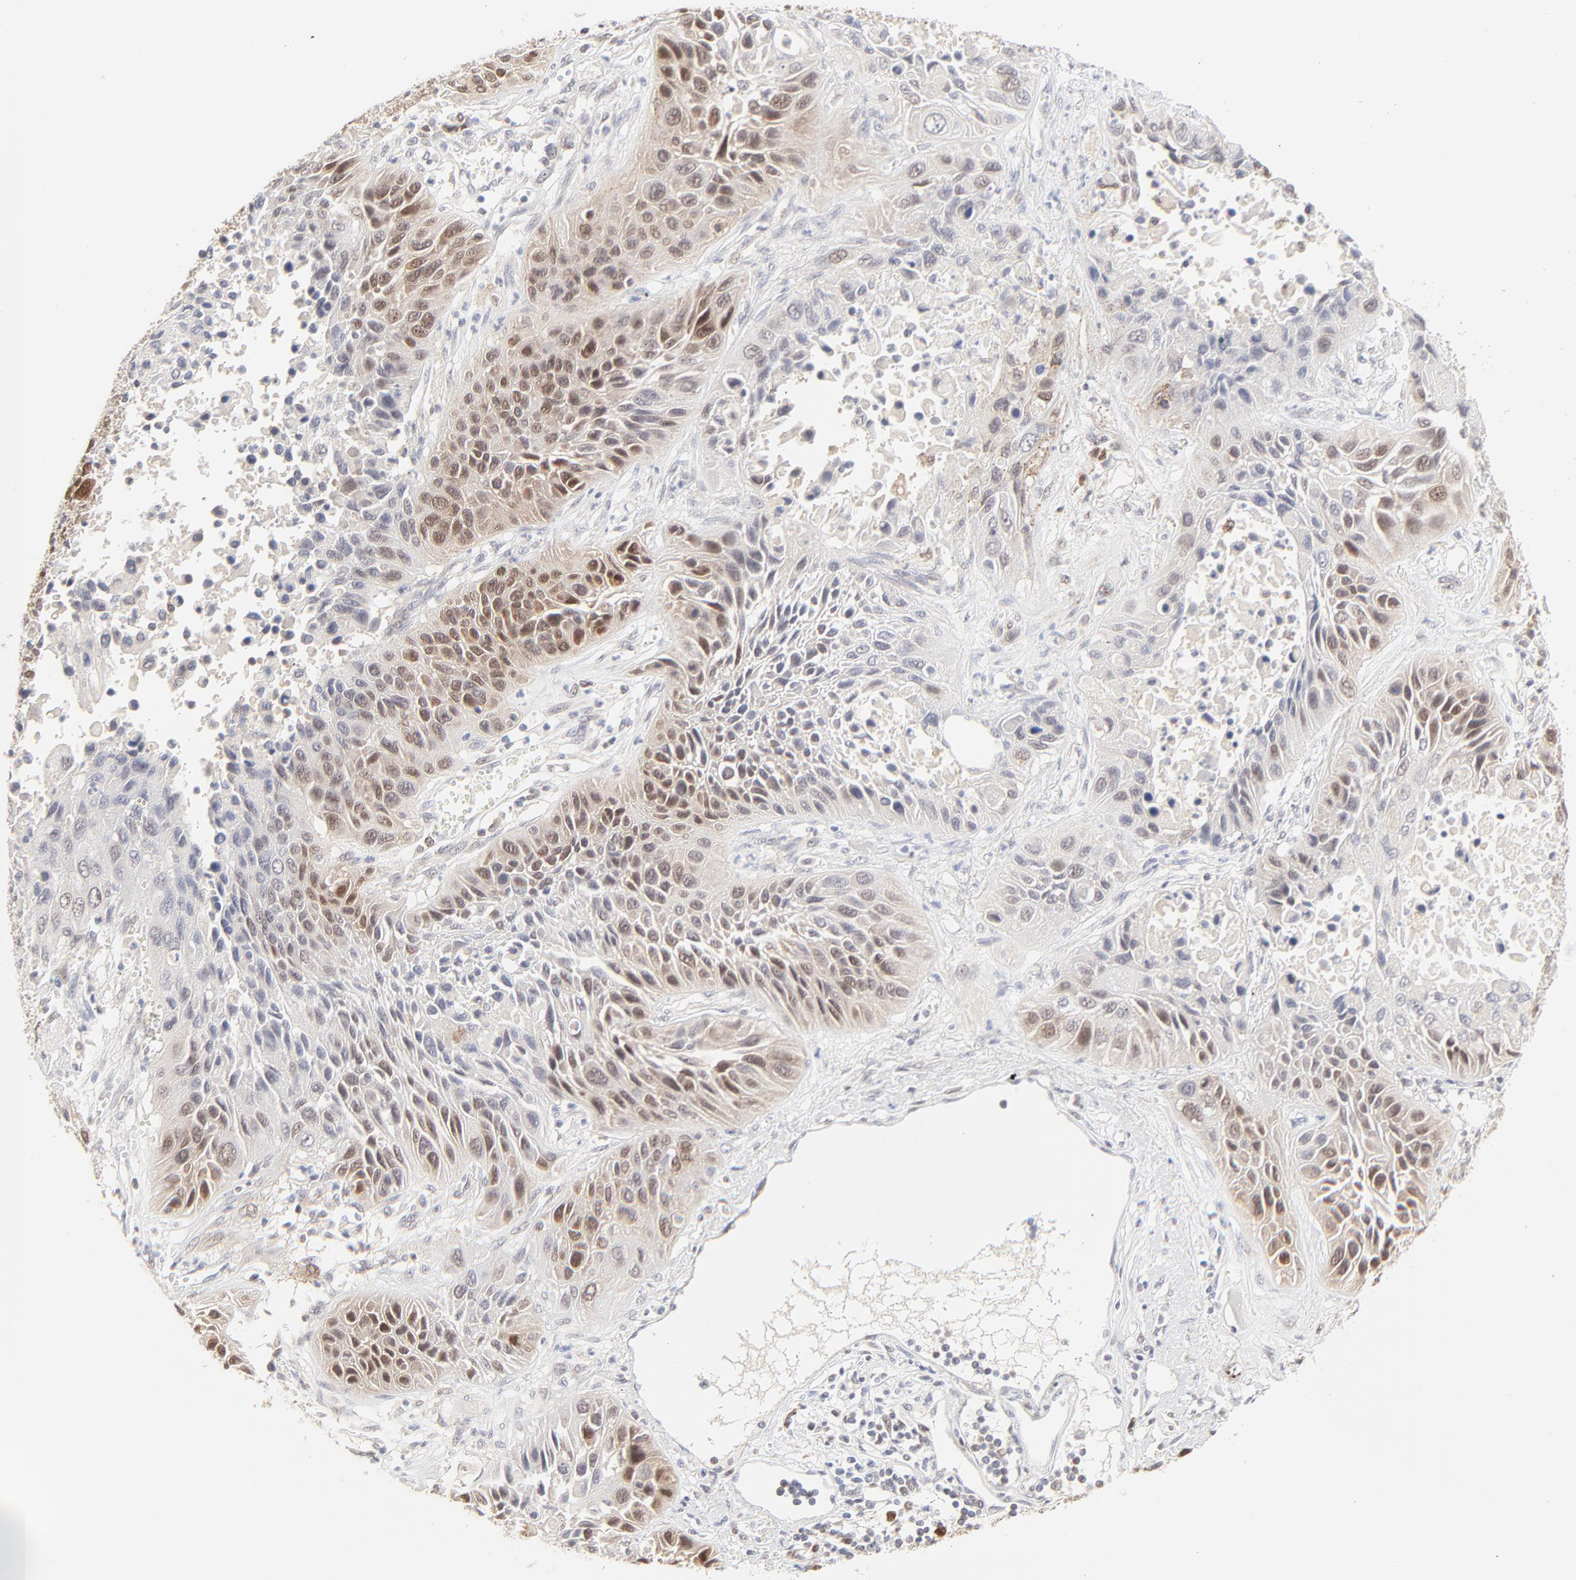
{"staining": {"intensity": "moderate", "quantity": "<25%", "location": "nuclear"}, "tissue": "lung cancer", "cell_type": "Tumor cells", "image_type": "cancer", "snomed": [{"axis": "morphology", "description": "Squamous cell carcinoma, NOS"}, {"axis": "topography", "description": "Lung"}], "caption": "A brown stain shows moderate nuclear staining of a protein in human lung squamous cell carcinoma tumor cells.", "gene": "CDK6", "patient": {"sex": "female", "age": 76}}